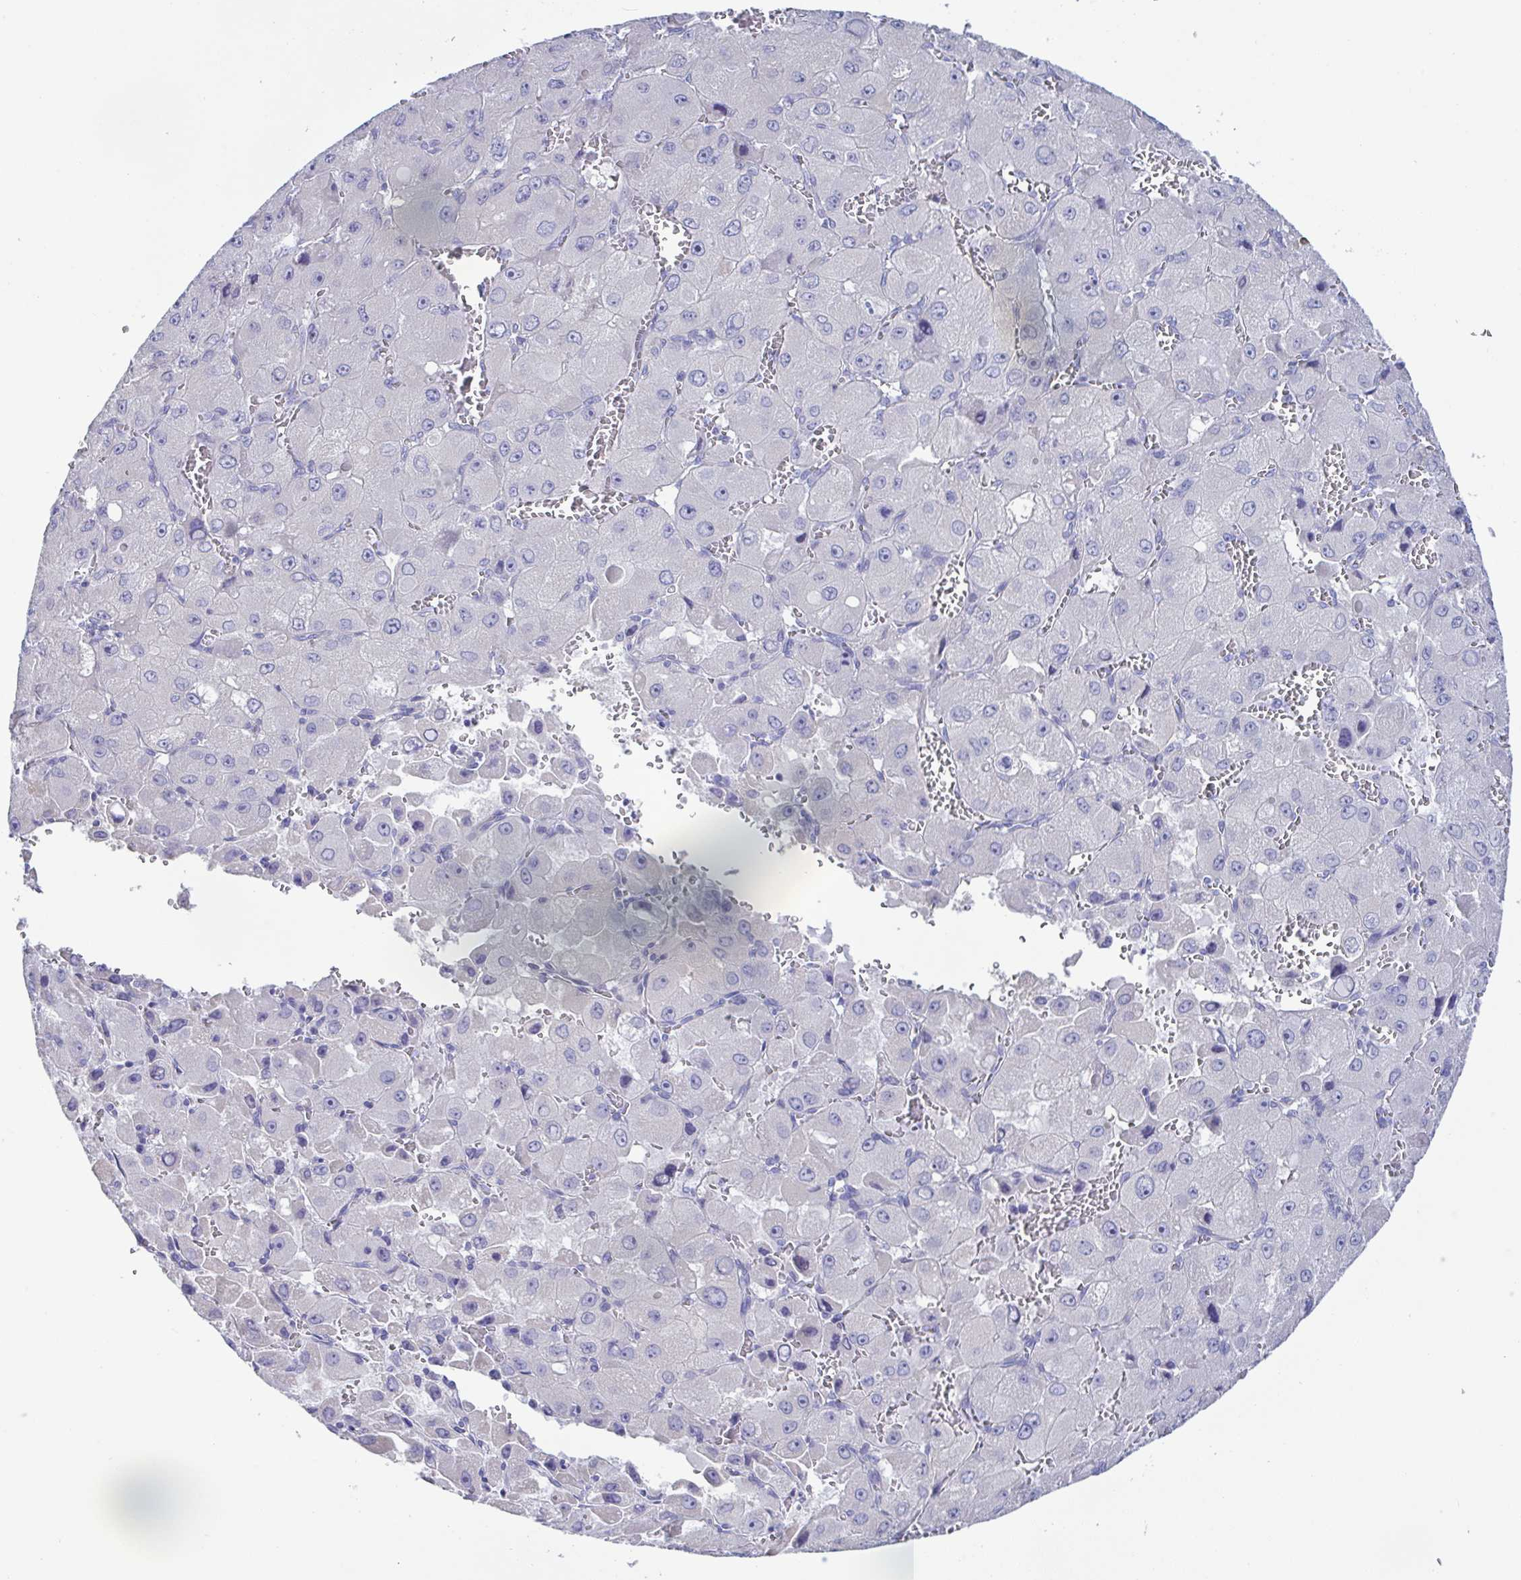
{"staining": {"intensity": "negative", "quantity": "none", "location": "none"}, "tissue": "liver cancer", "cell_type": "Tumor cells", "image_type": "cancer", "snomed": [{"axis": "morphology", "description": "Carcinoma, Hepatocellular, NOS"}, {"axis": "topography", "description": "Liver"}], "caption": "IHC histopathology image of liver hepatocellular carcinoma stained for a protein (brown), which shows no staining in tumor cells.", "gene": "MED11", "patient": {"sex": "male", "age": 27}}